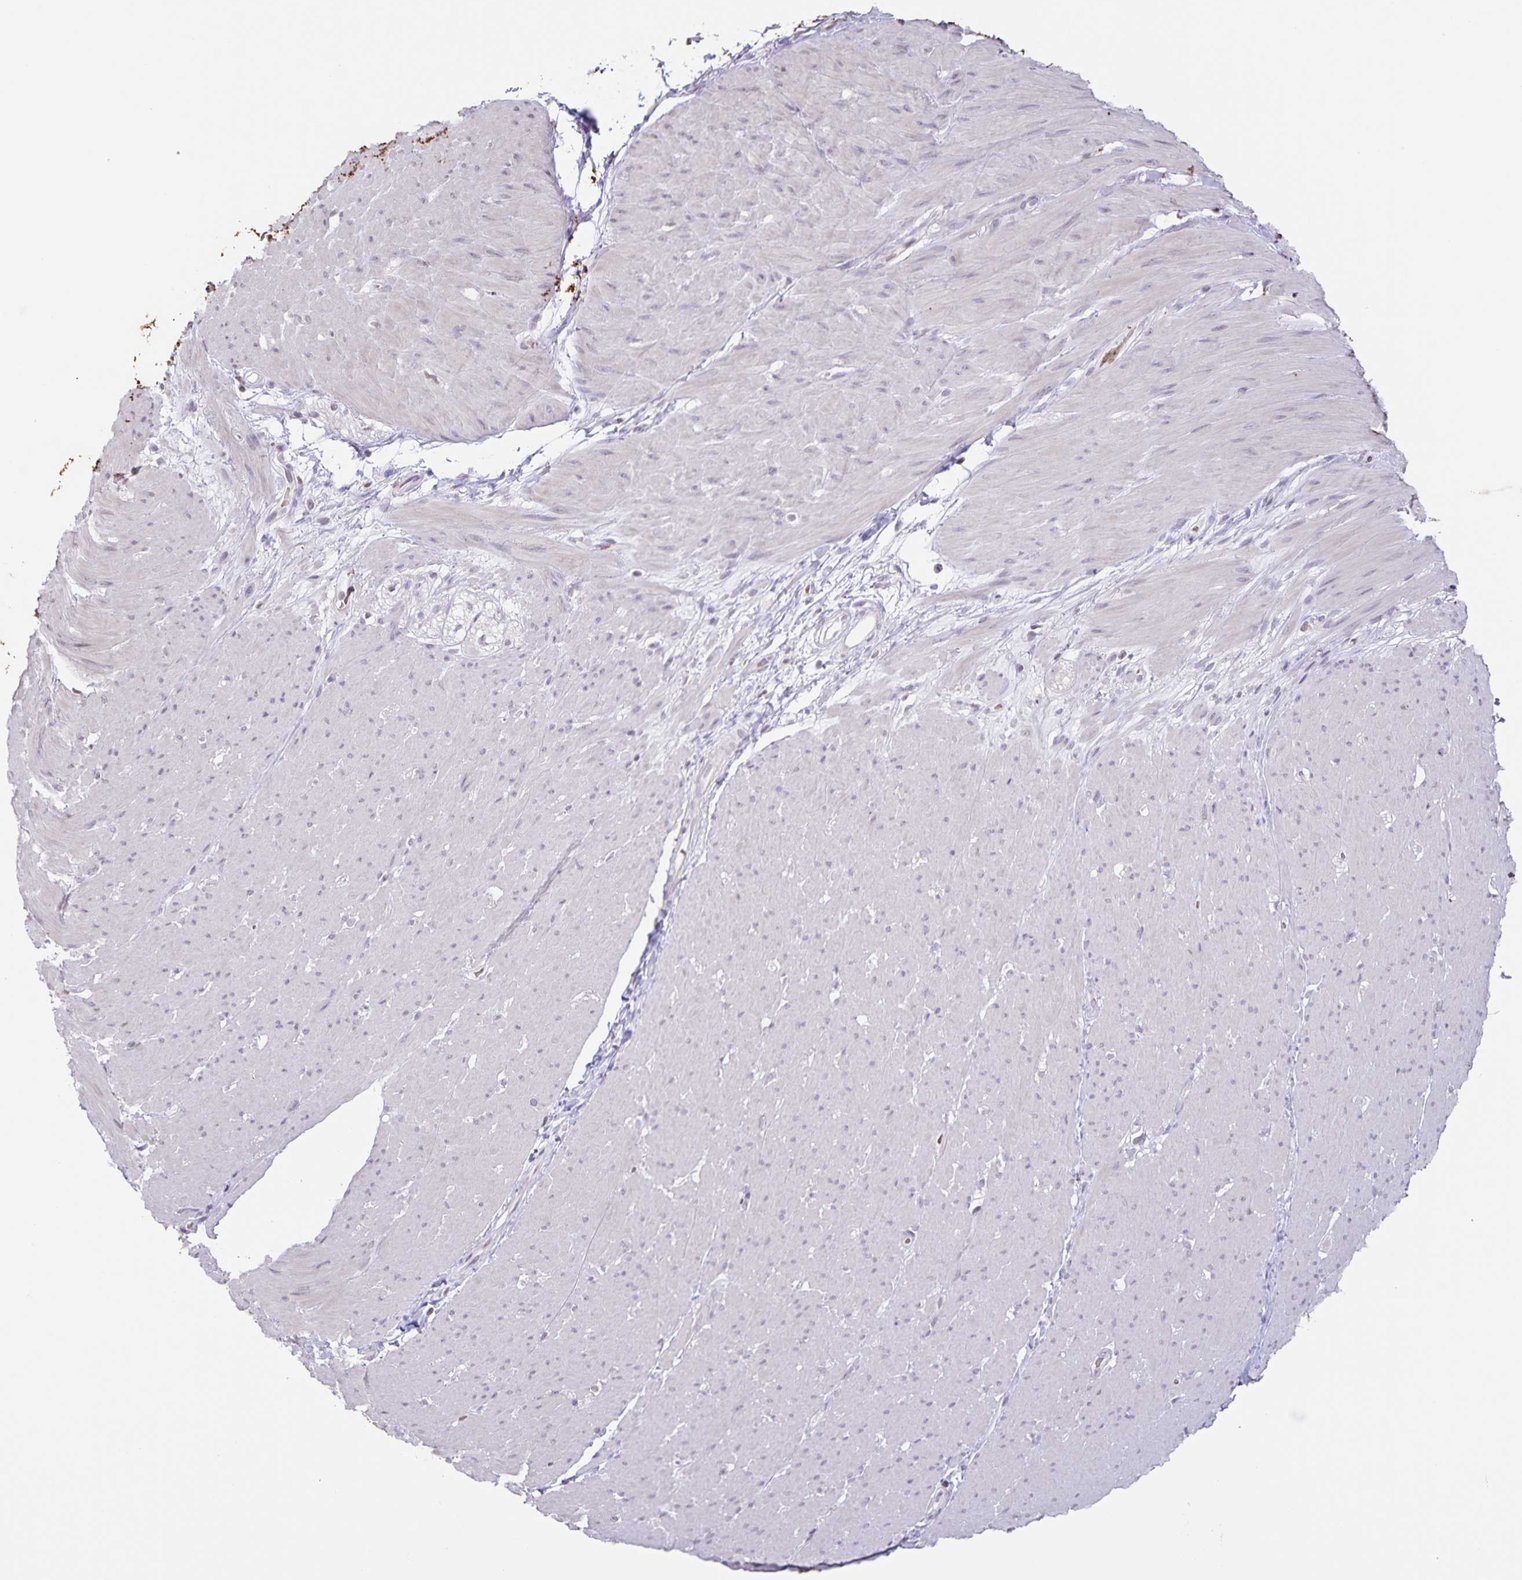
{"staining": {"intensity": "negative", "quantity": "none", "location": "none"}, "tissue": "smooth muscle", "cell_type": "Smooth muscle cells", "image_type": "normal", "snomed": [{"axis": "morphology", "description": "Normal tissue, NOS"}, {"axis": "topography", "description": "Smooth muscle"}, {"axis": "topography", "description": "Rectum"}], "caption": "The immunohistochemistry (IHC) micrograph has no significant expression in smooth muscle cells of smooth muscle. (Stains: DAB immunohistochemistry (IHC) with hematoxylin counter stain, Microscopy: brightfield microscopy at high magnification).", "gene": "AQP4", "patient": {"sex": "male", "age": 53}}